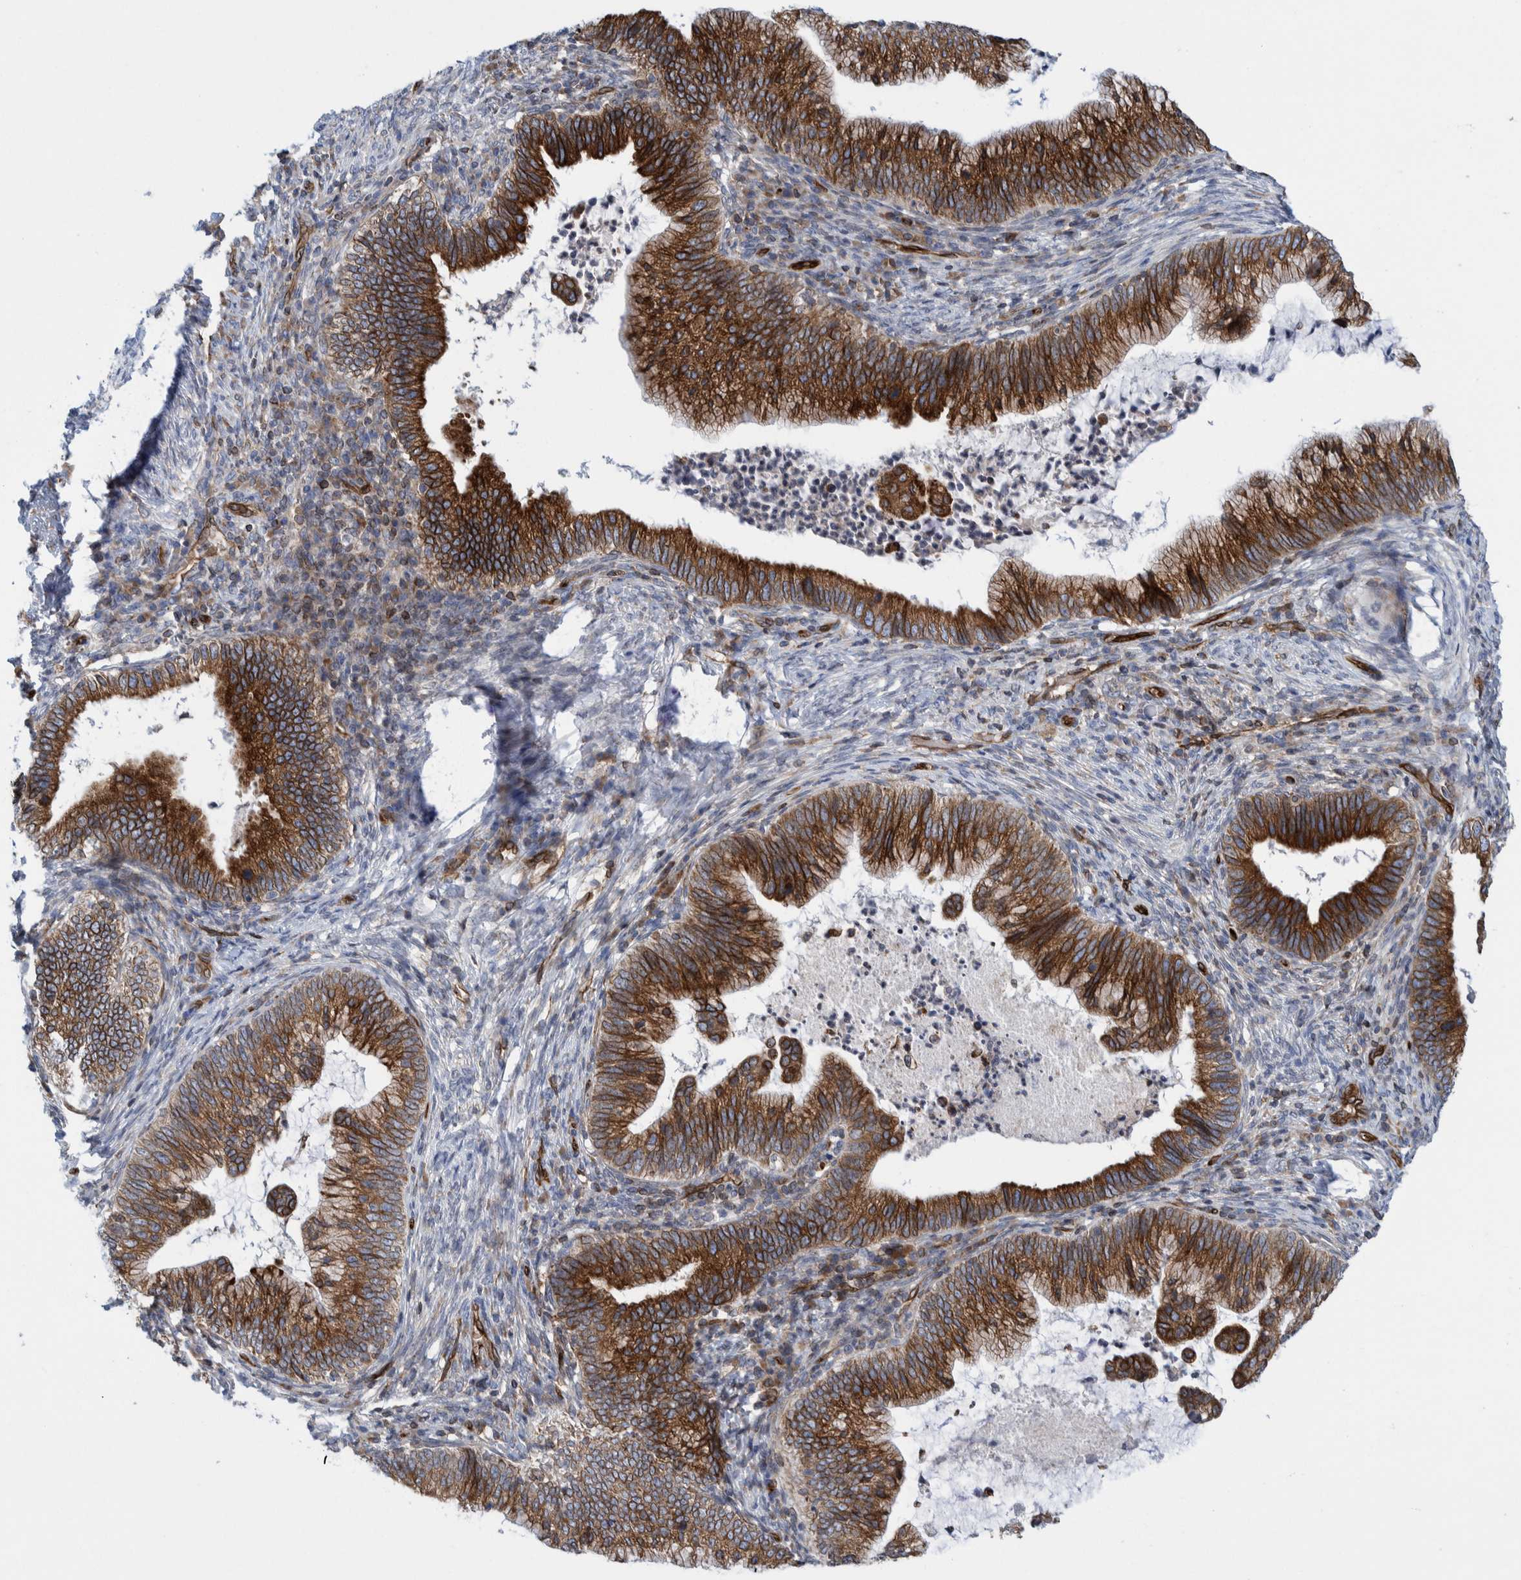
{"staining": {"intensity": "moderate", "quantity": ">75%", "location": "cytoplasmic/membranous"}, "tissue": "cervical cancer", "cell_type": "Tumor cells", "image_type": "cancer", "snomed": [{"axis": "morphology", "description": "Adenocarcinoma, NOS"}, {"axis": "topography", "description": "Cervix"}], "caption": "Cervical adenocarcinoma stained with a protein marker exhibits moderate staining in tumor cells.", "gene": "THEM6", "patient": {"sex": "female", "age": 36}}